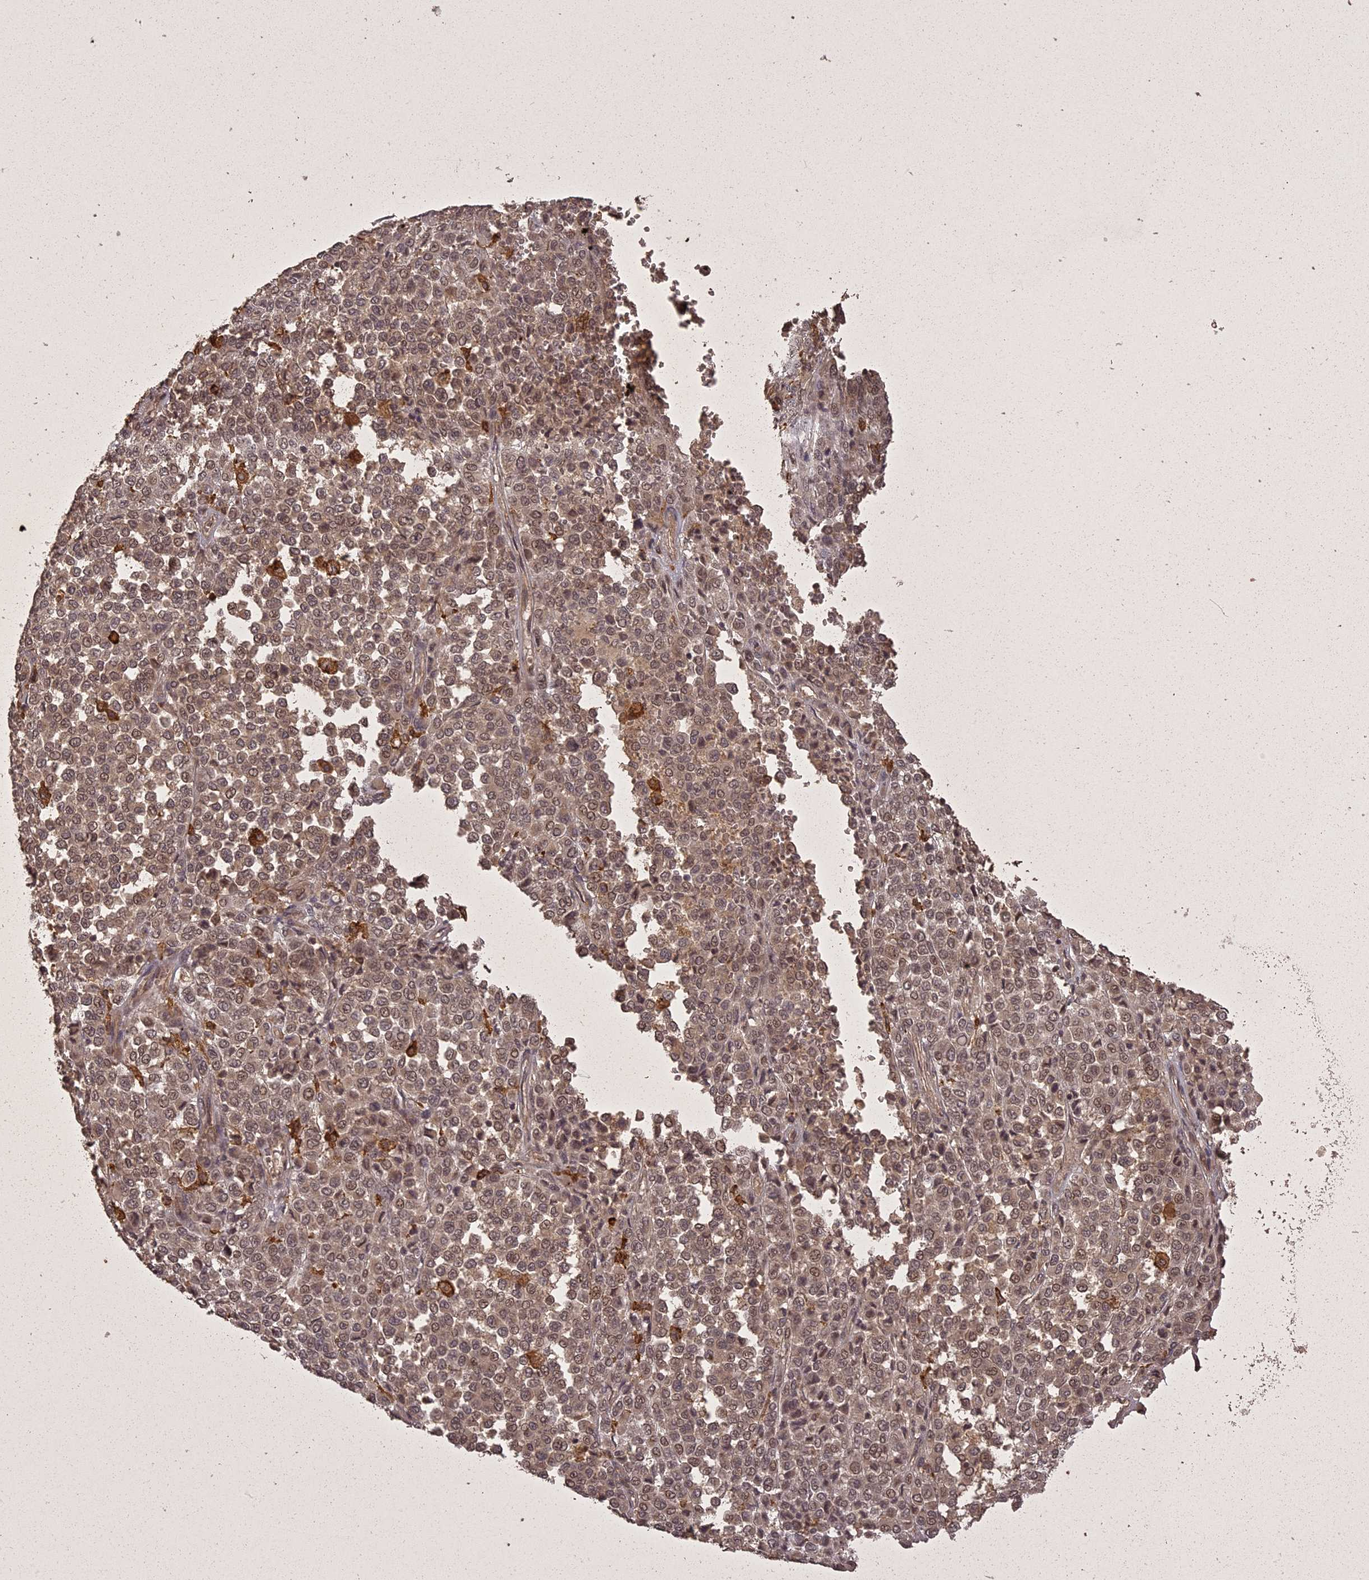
{"staining": {"intensity": "moderate", "quantity": ">75%", "location": "cytoplasmic/membranous,nuclear"}, "tissue": "melanoma", "cell_type": "Tumor cells", "image_type": "cancer", "snomed": [{"axis": "morphology", "description": "Malignant melanoma, Metastatic site"}, {"axis": "topography", "description": "Pancreas"}], "caption": "Immunohistochemical staining of malignant melanoma (metastatic site) displays medium levels of moderate cytoplasmic/membranous and nuclear expression in approximately >75% of tumor cells. The staining was performed using DAB (3,3'-diaminobenzidine) to visualize the protein expression in brown, while the nuclei were stained in blue with hematoxylin (Magnification: 20x).", "gene": "ING5", "patient": {"sex": "female", "age": 30}}